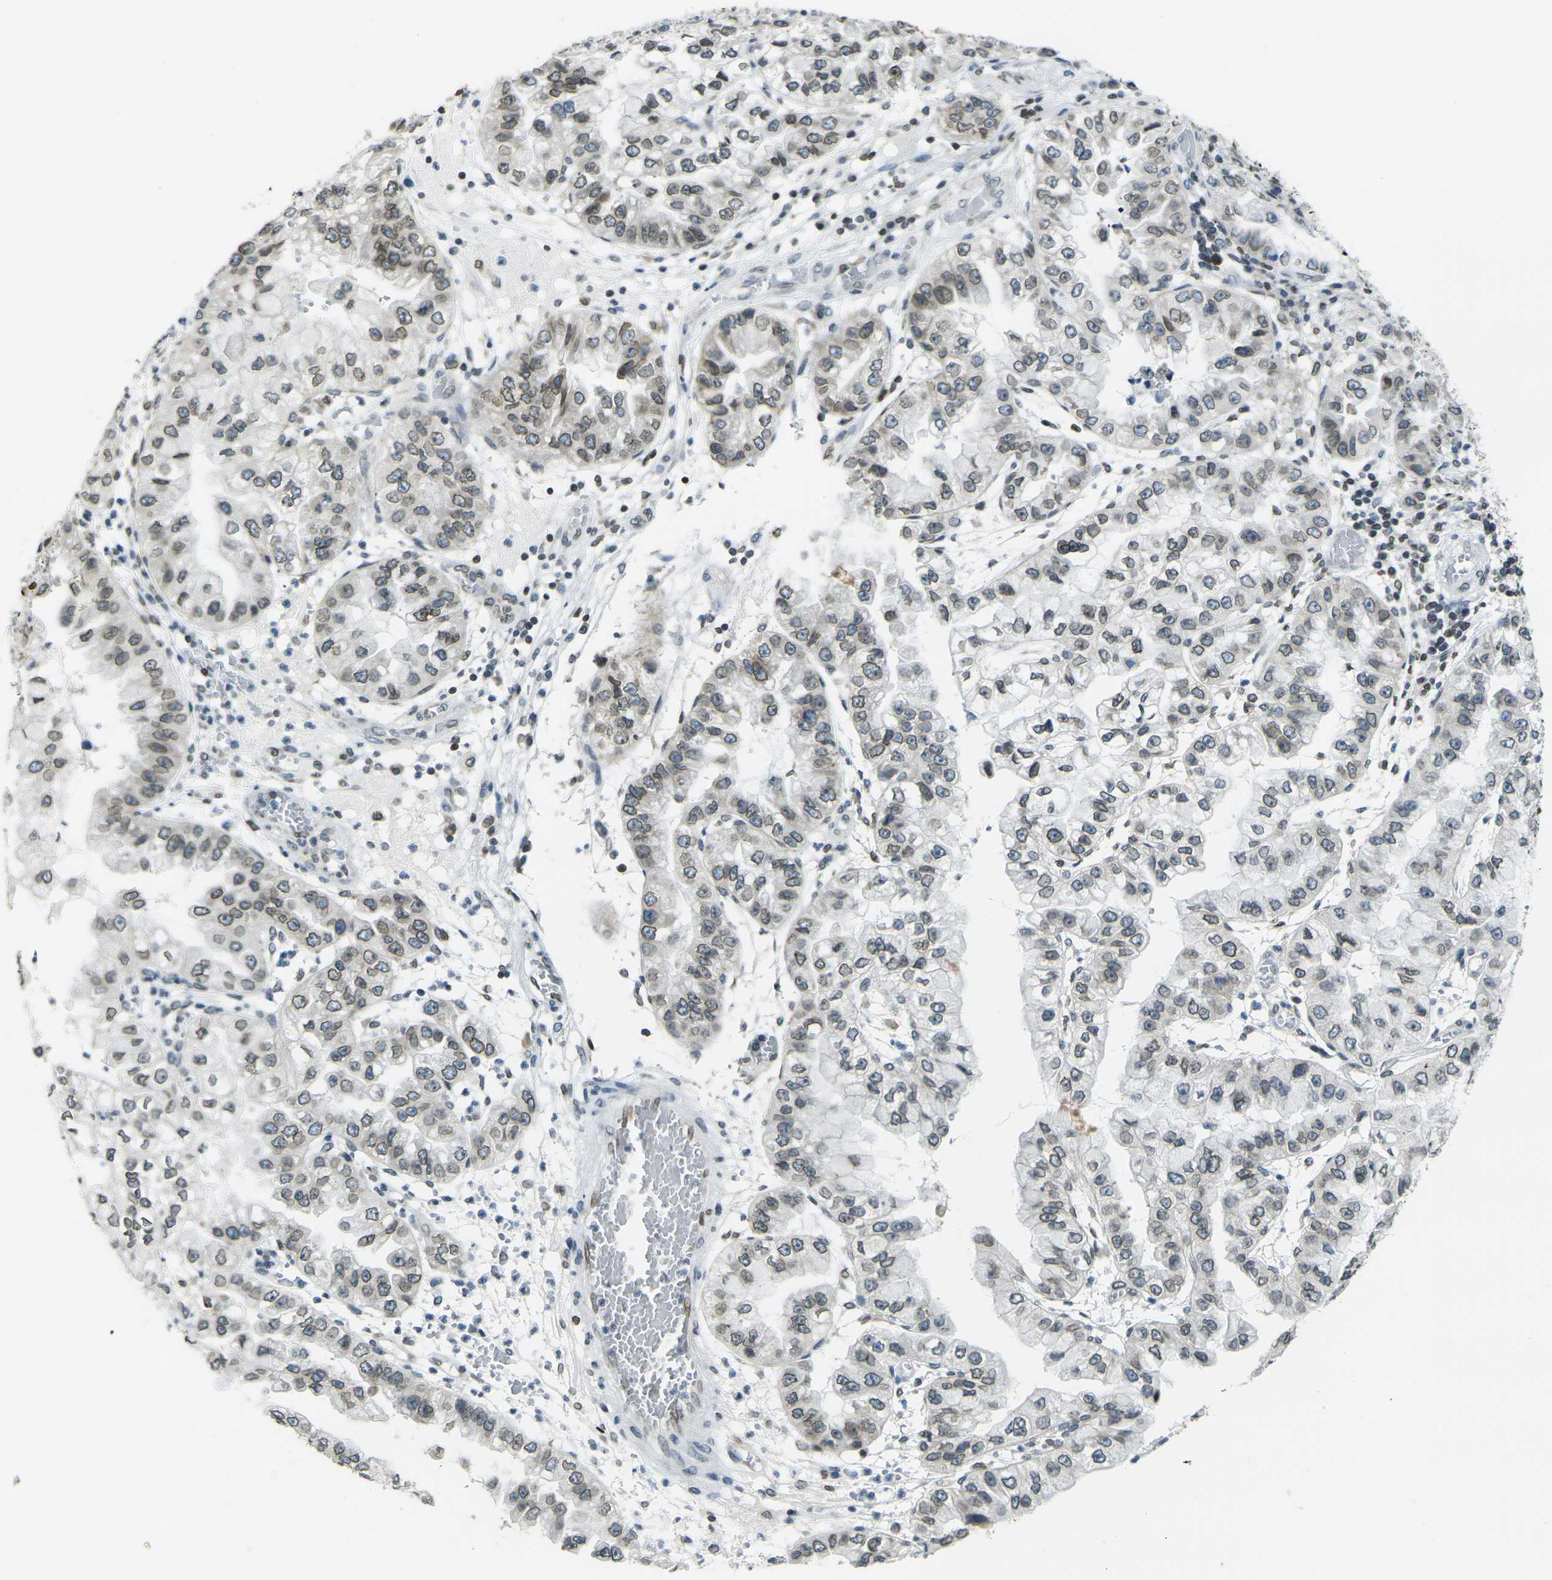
{"staining": {"intensity": "moderate", "quantity": ">75%", "location": "cytoplasmic/membranous,nuclear"}, "tissue": "liver cancer", "cell_type": "Tumor cells", "image_type": "cancer", "snomed": [{"axis": "morphology", "description": "Cholangiocarcinoma"}, {"axis": "topography", "description": "Liver"}], "caption": "The micrograph shows immunohistochemical staining of liver cancer. There is moderate cytoplasmic/membranous and nuclear staining is seen in about >75% of tumor cells. (brown staining indicates protein expression, while blue staining denotes nuclei).", "gene": "BRDT", "patient": {"sex": "female", "age": 79}}